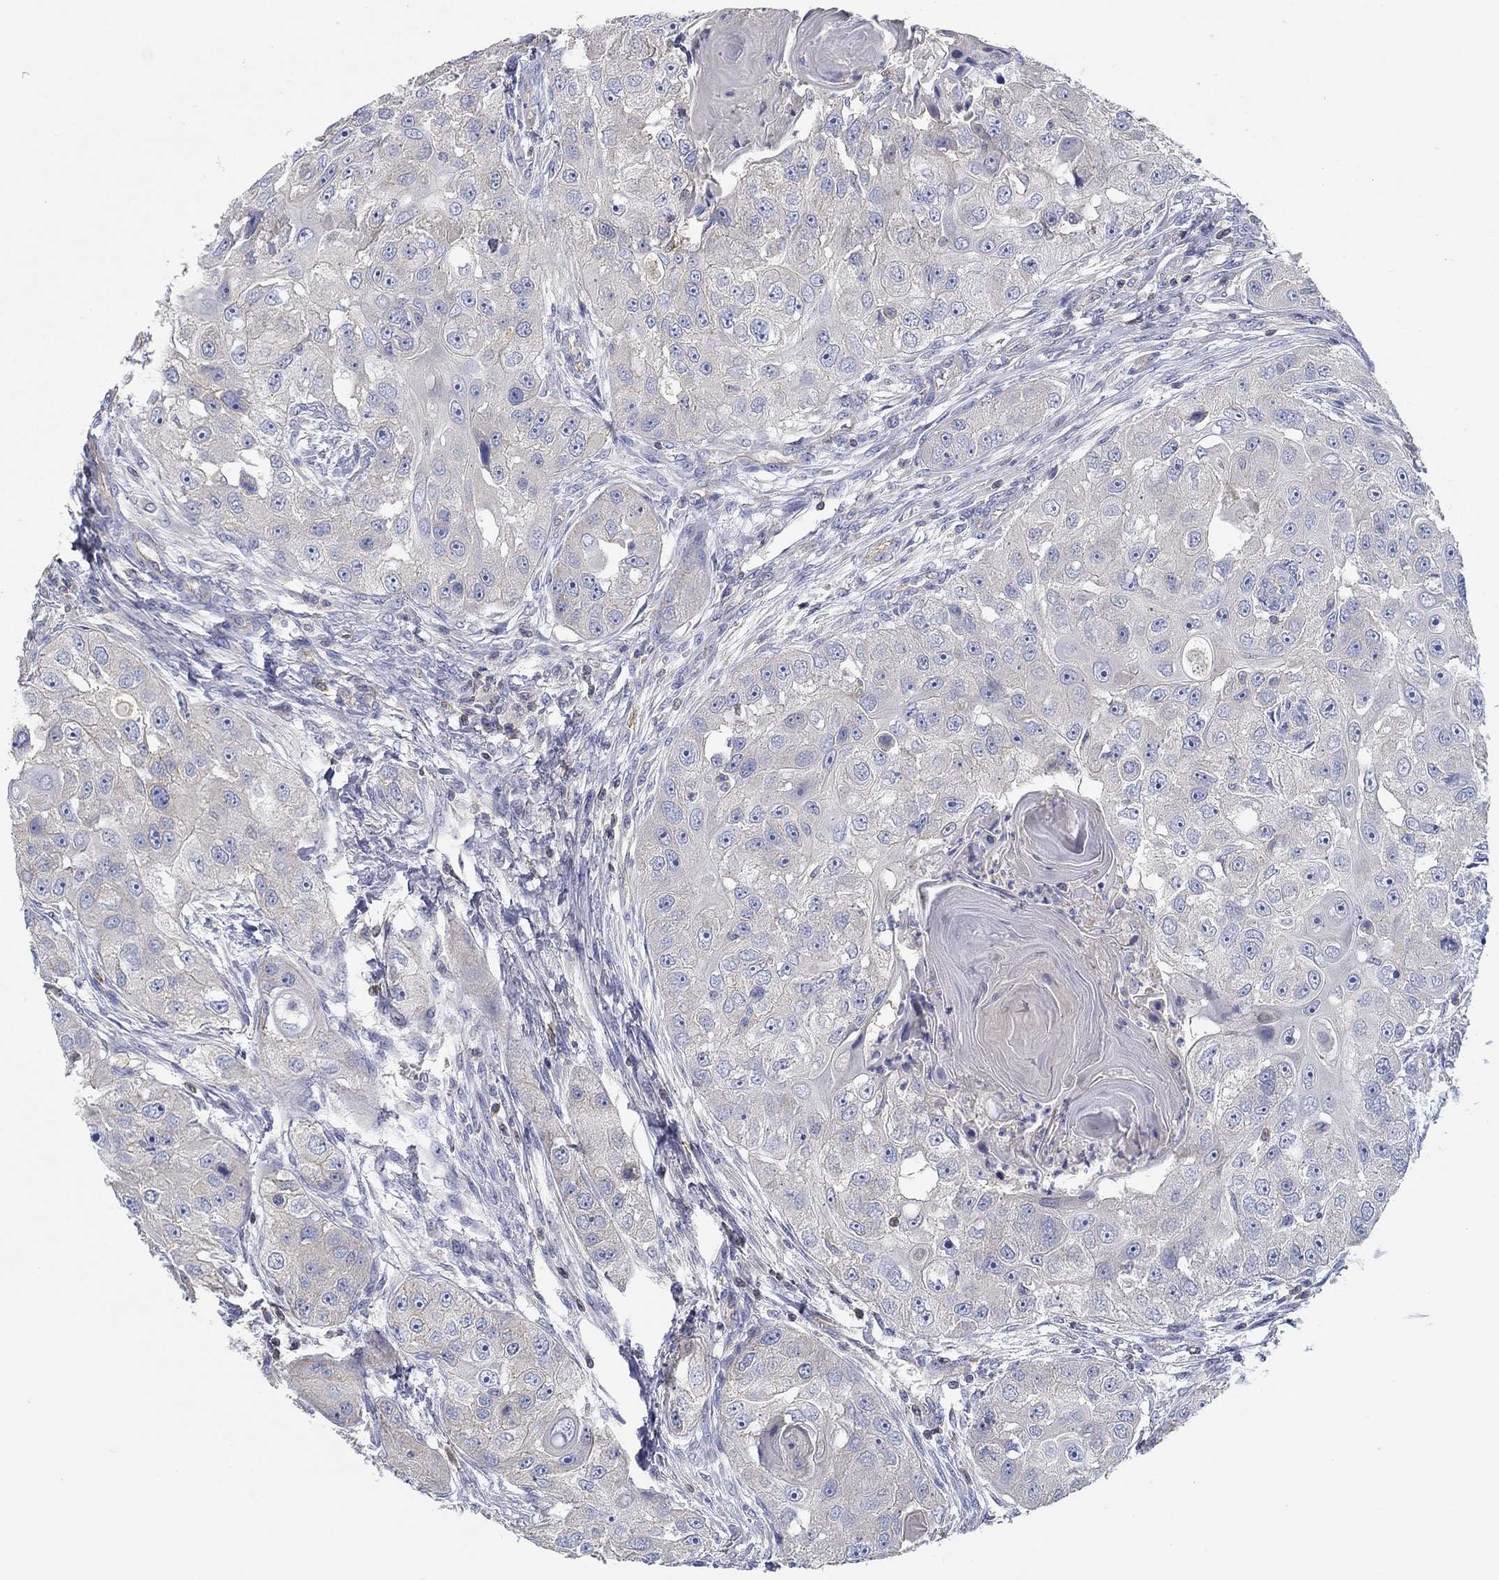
{"staining": {"intensity": "negative", "quantity": "none", "location": "none"}, "tissue": "head and neck cancer", "cell_type": "Tumor cells", "image_type": "cancer", "snomed": [{"axis": "morphology", "description": "Squamous cell carcinoma, NOS"}, {"axis": "topography", "description": "Head-Neck"}], "caption": "This is an IHC micrograph of human squamous cell carcinoma (head and neck). There is no expression in tumor cells.", "gene": "BBOF1", "patient": {"sex": "male", "age": 51}}